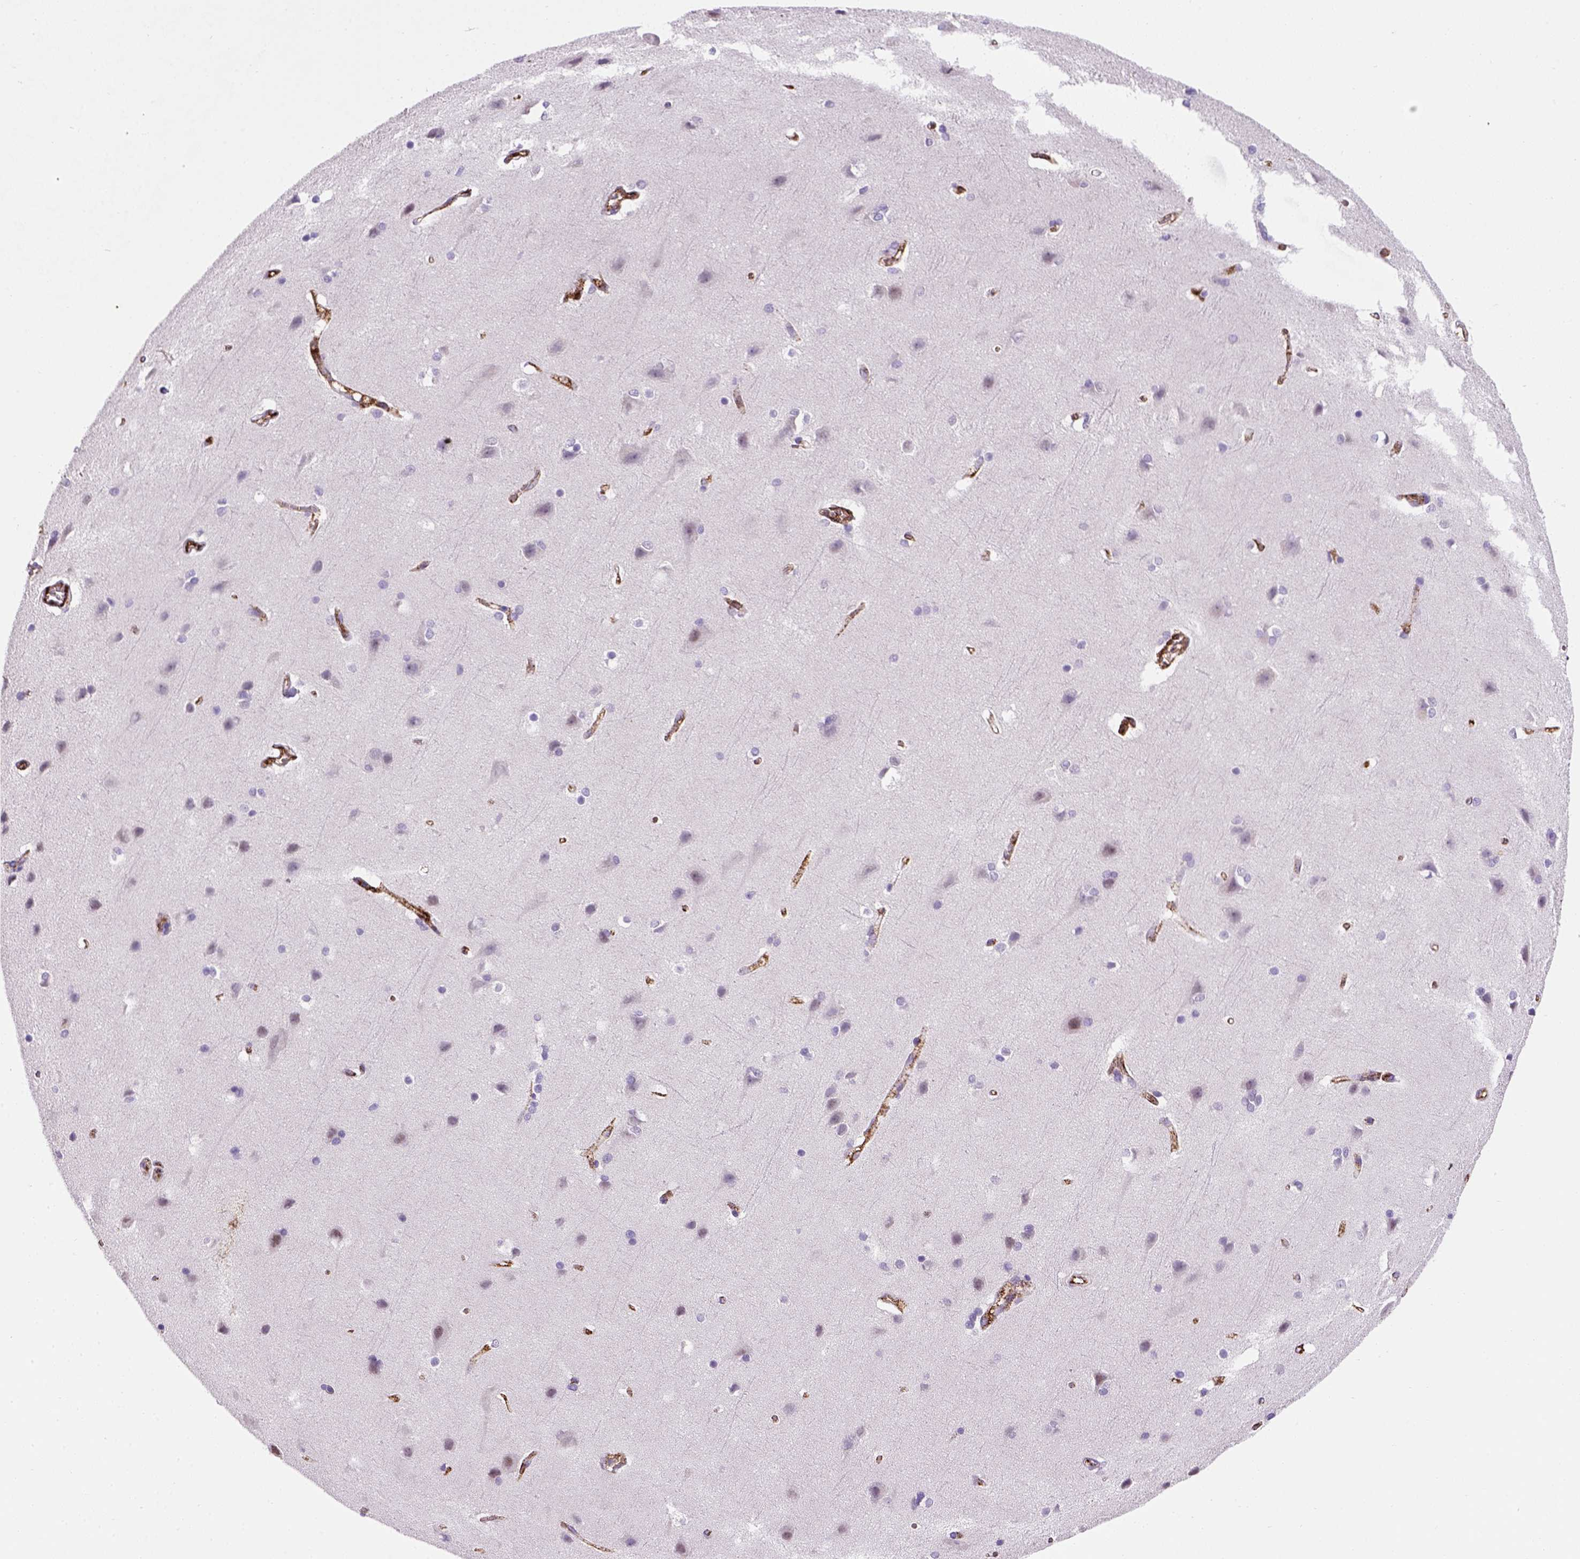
{"staining": {"intensity": "strong", "quantity": ">75%", "location": "cytoplasmic/membranous"}, "tissue": "cerebral cortex", "cell_type": "Endothelial cells", "image_type": "normal", "snomed": [{"axis": "morphology", "description": "Normal tissue, NOS"}, {"axis": "topography", "description": "Cerebral cortex"}], "caption": "Immunohistochemistry (IHC) of benign cerebral cortex exhibits high levels of strong cytoplasmic/membranous positivity in approximately >75% of endothelial cells.", "gene": "VWF", "patient": {"sex": "male", "age": 37}}